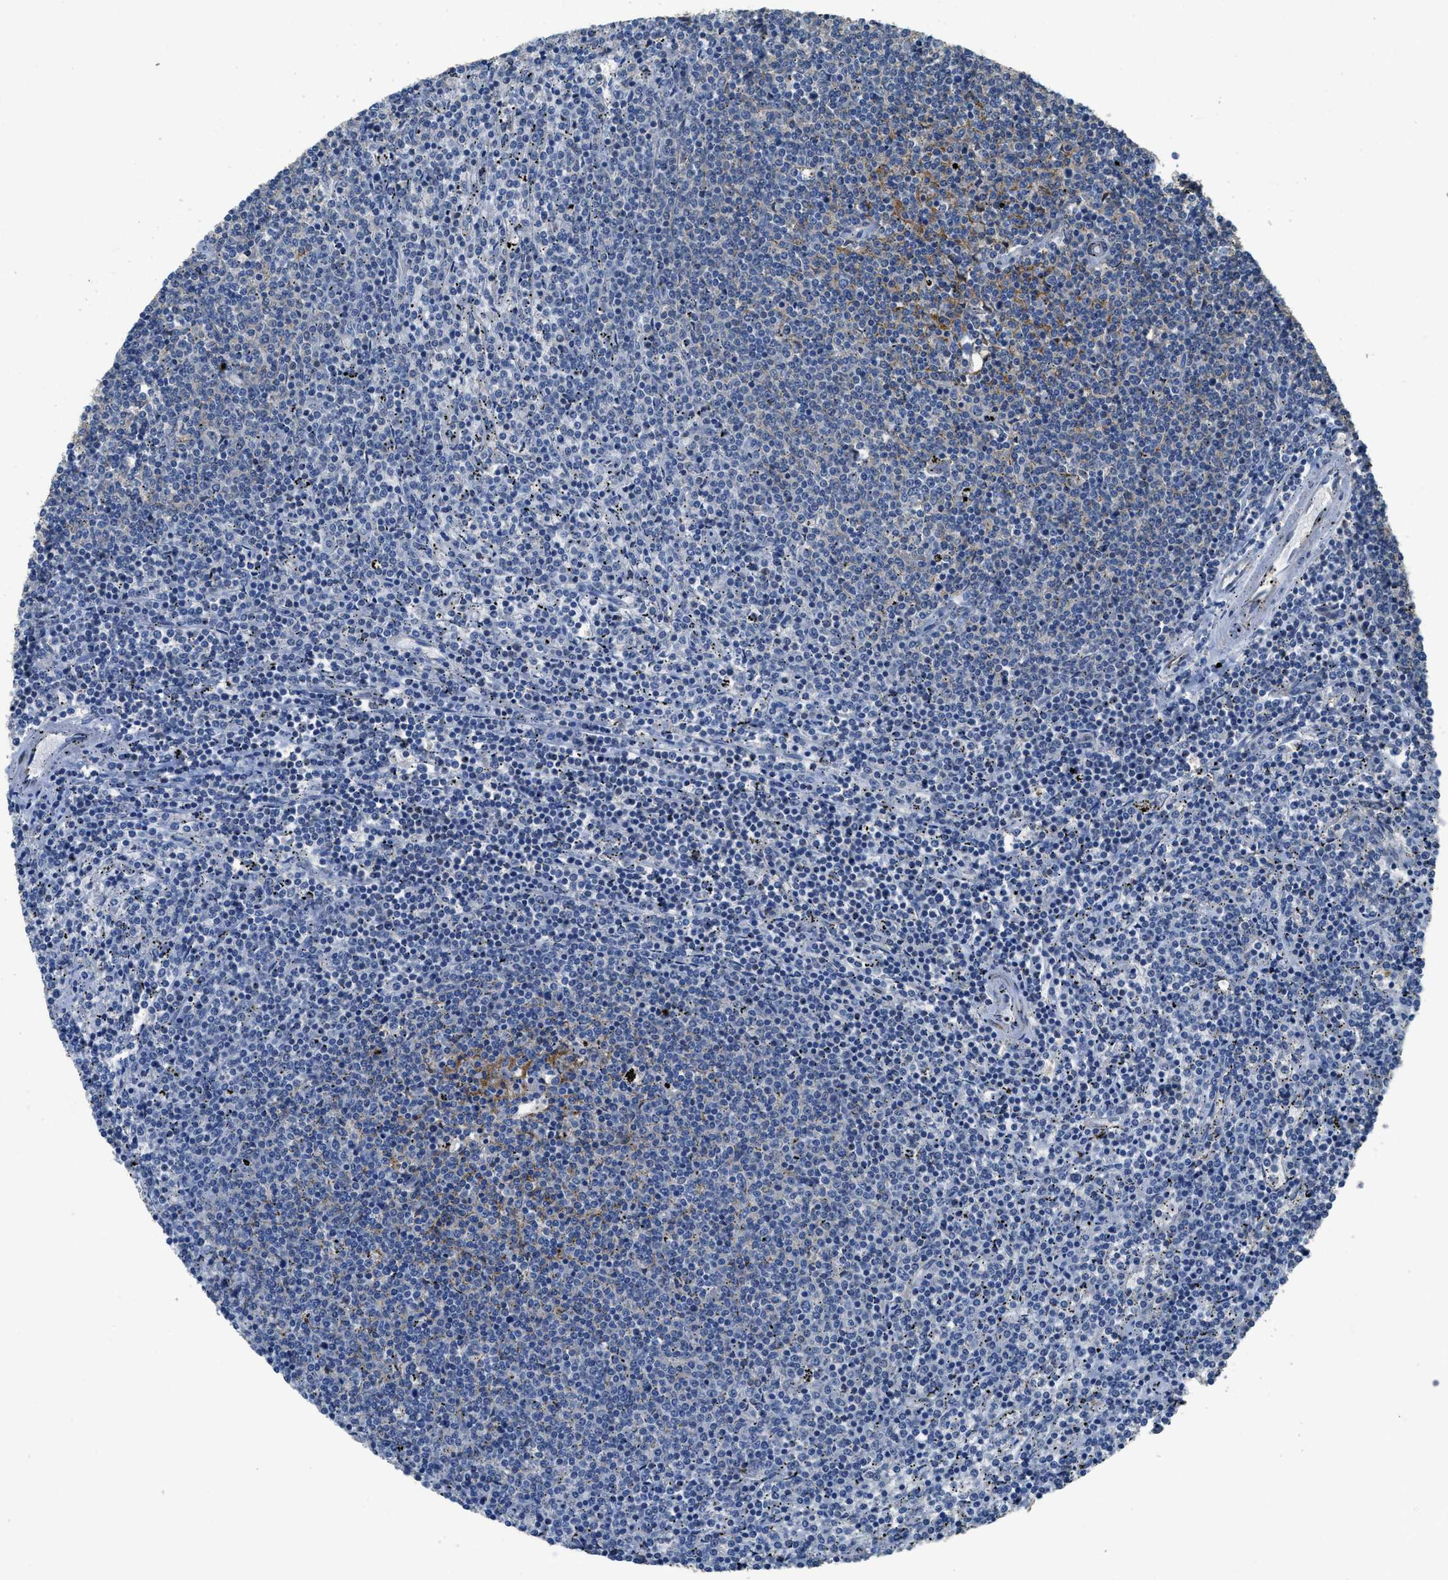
{"staining": {"intensity": "negative", "quantity": "none", "location": "none"}, "tissue": "lymphoma", "cell_type": "Tumor cells", "image_type": "cancer", "snomed": [{"axis": "morphology", "description": "Malignant lymphoma, non-Hodgkin's type, Low grade"}, {"axis": "topography", "description": "Spleen"}], "caption": "Immunohistochemical staining of human lymphoma reveals no significant expression in tumor cells.", "gene": "SYNM", "patient": {"sex": "female", "age": 50}}